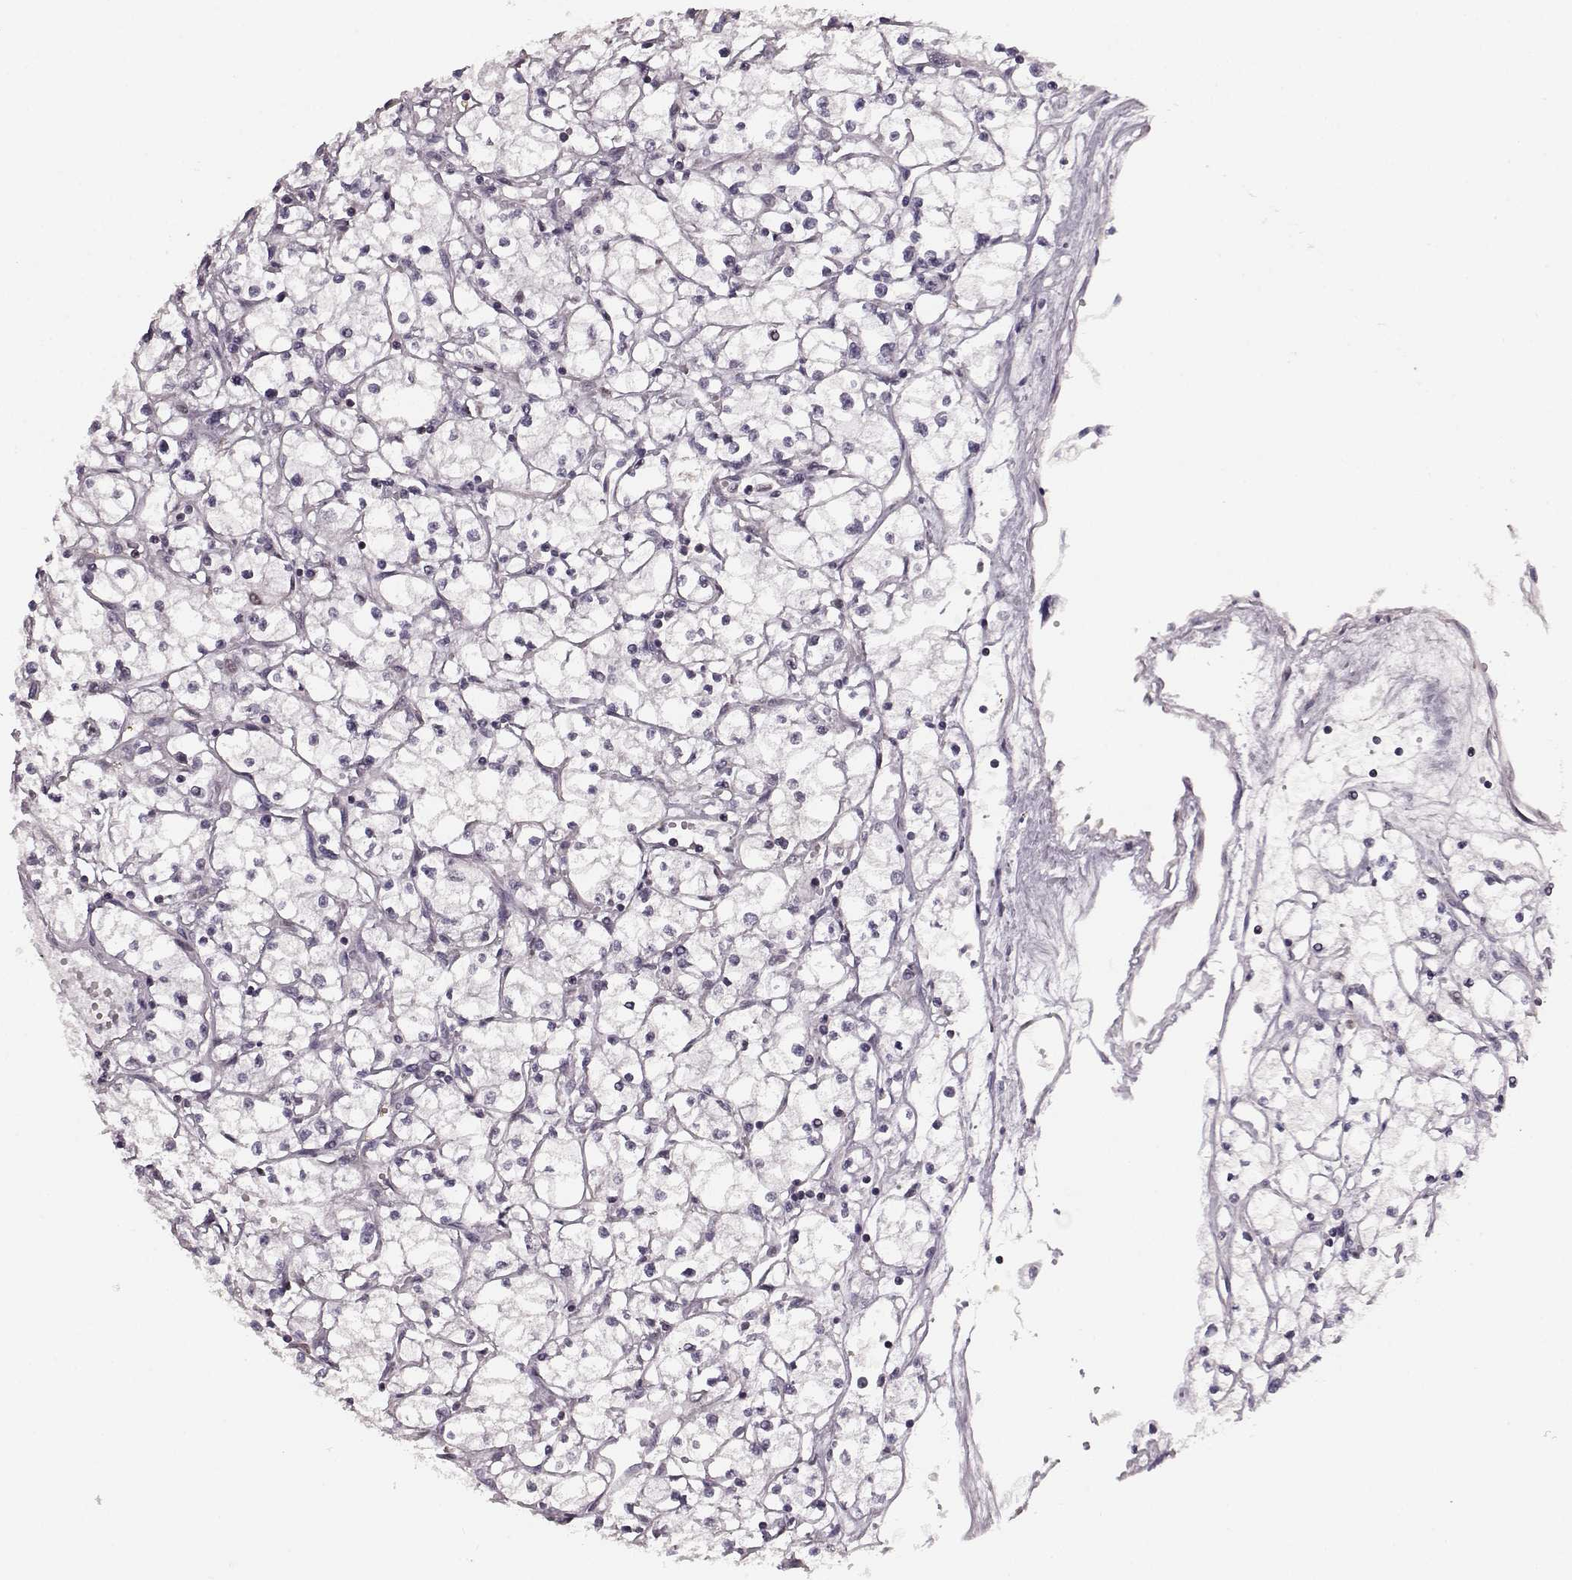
{"staining": {"intensity": "negative", "quantity": "none", "location": "none"}, "tissue": "renal cancer", "cell_type": "Tumor cells", "image_type": "cancer", "snomed": [{"axis": "morphology", "description": "Adenocarcinoma, NOS"}, {"axis": "topography", "description": "Kidney"}], "caption": "Renal cancer was stained to show a protein in brown. There is no significant positivity in tumor cells. (Brightfield microscopy of DAB immunohistochemistry at high magnification).", "gene": "KLF6", "patient": {"sex": "male", "age": 67}}